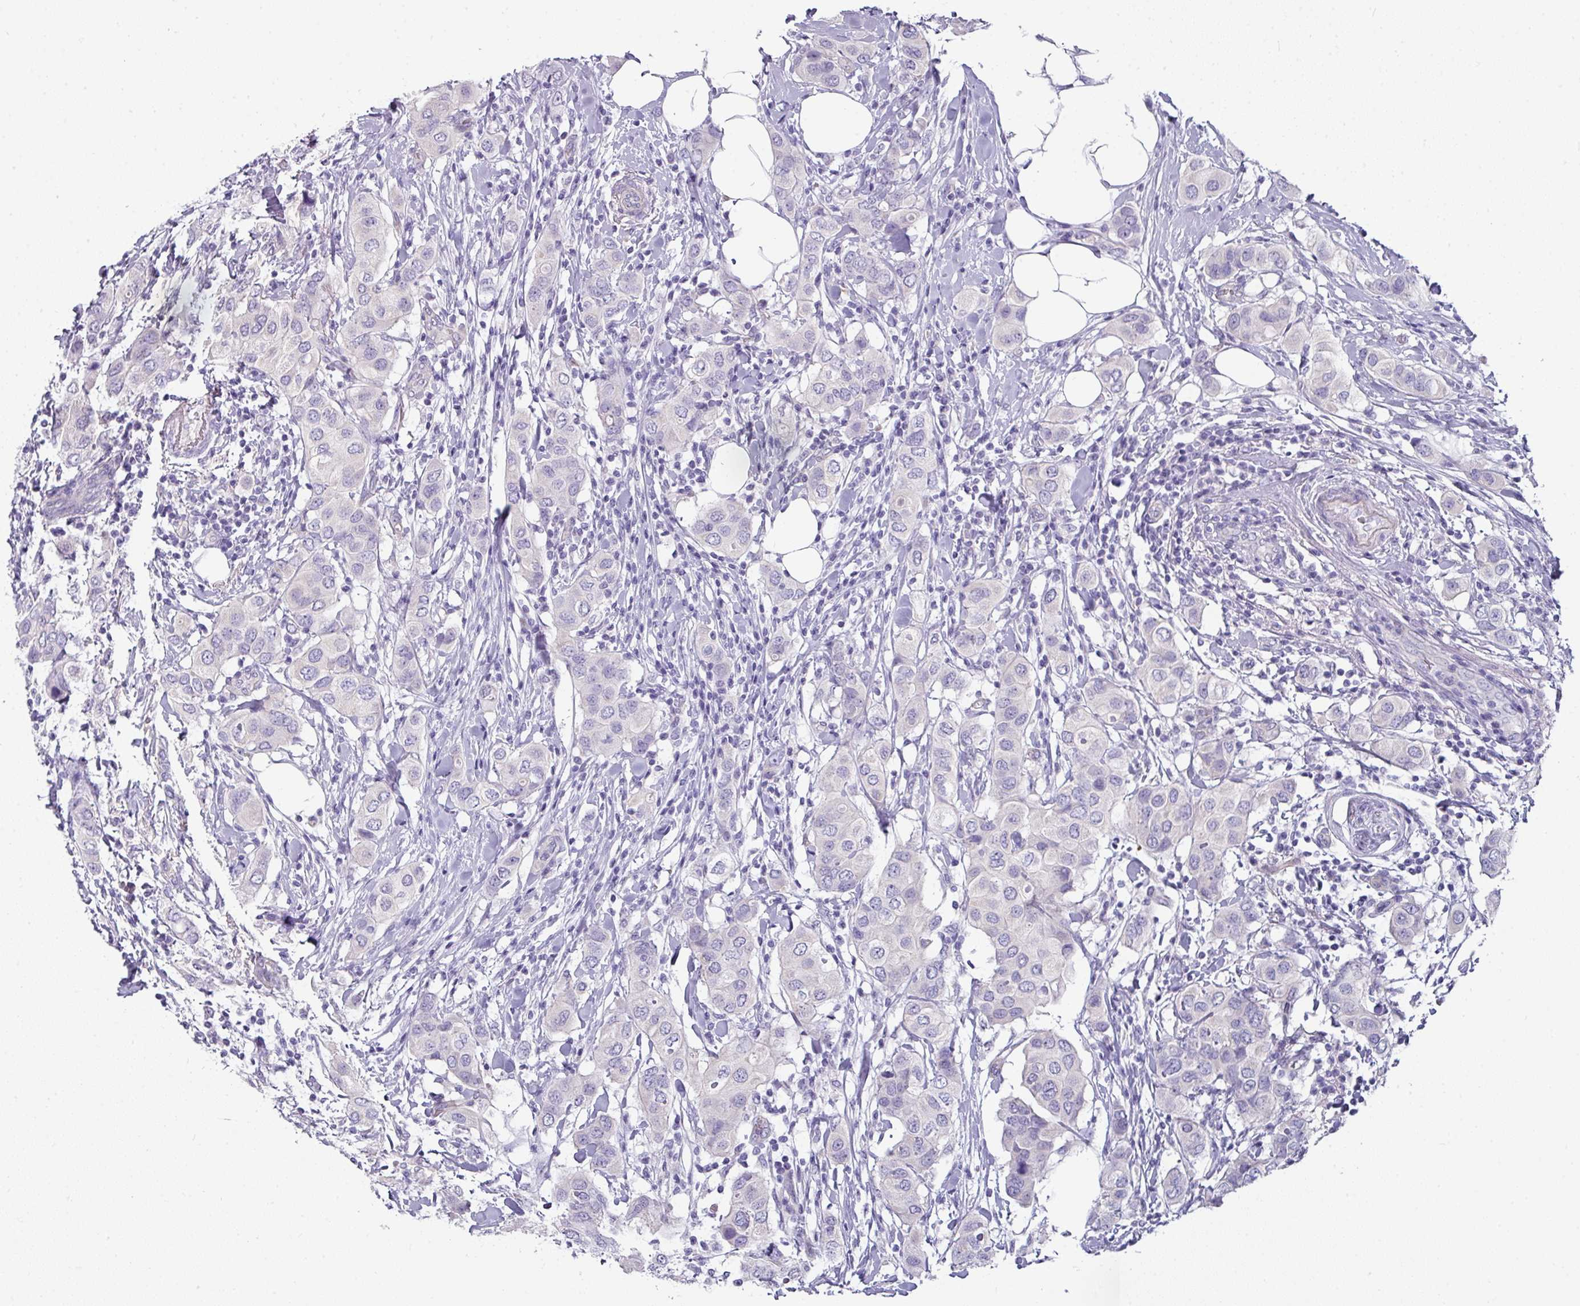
{"staining": {"intensity": "negative", "quantity": "none", "location": "none"}, "tissue": "breast cancer", "cell_type": "Tumor cells", "image_type": "cancer", "snomed": [{"axis": "morphology", "description": "Lobular carcinoma"}, {"axis": "topography", "description": "Breast"}], "caption": "Tumor cells are negative for brown protein staining in breast cancer (lobular carcinoma). Brightfield microscopy of immunohistochemistry (IHC) stained with DAB (3,3'-diaminobenzidine) (brown) and hematoxylin (blue), captured at high magnification.", "gene": "SLC17A7", "patient": {"sex": "female", "age": 51}}